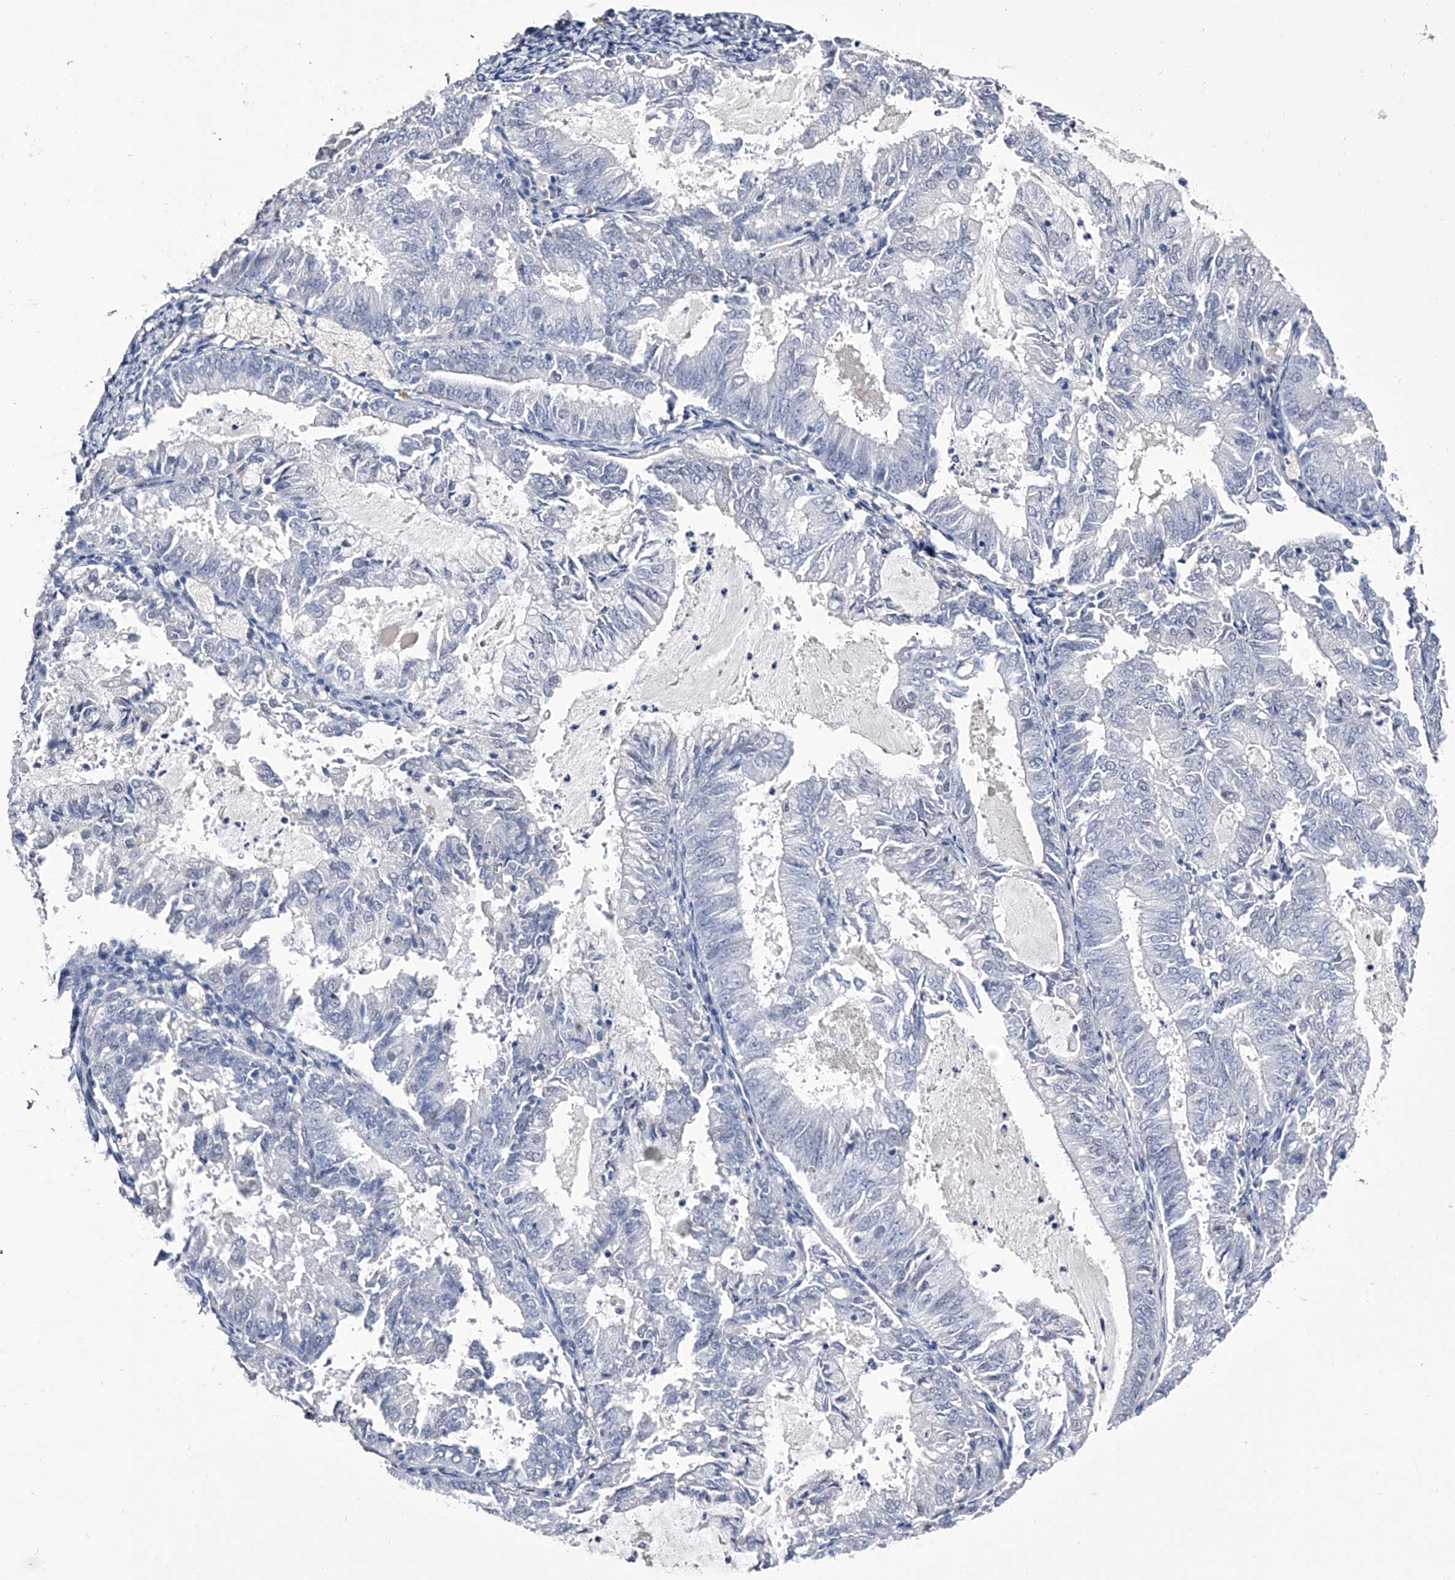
{"staining": {"intensity": "negative", "quantity": "none", "location": "none"}, "tissue": "endometrial cancer", "cell_type": "Tumor cells", "image_type": "cancer", "snomed": [{"axis": "morphology", "description": "Adenocarcinoma, NOS"}, {"axis": "topography", "description": "Endometrium"}], "caption": "IHC micrograph of neoplastic tissue: human endometrial adenocarcinoma stained with DAB (3,3'-diaminobenzidine) reveals no significant protein staining in tumor cells.", "gene": "CRISP2", "patient": {"sex": "female", "age": 57}}